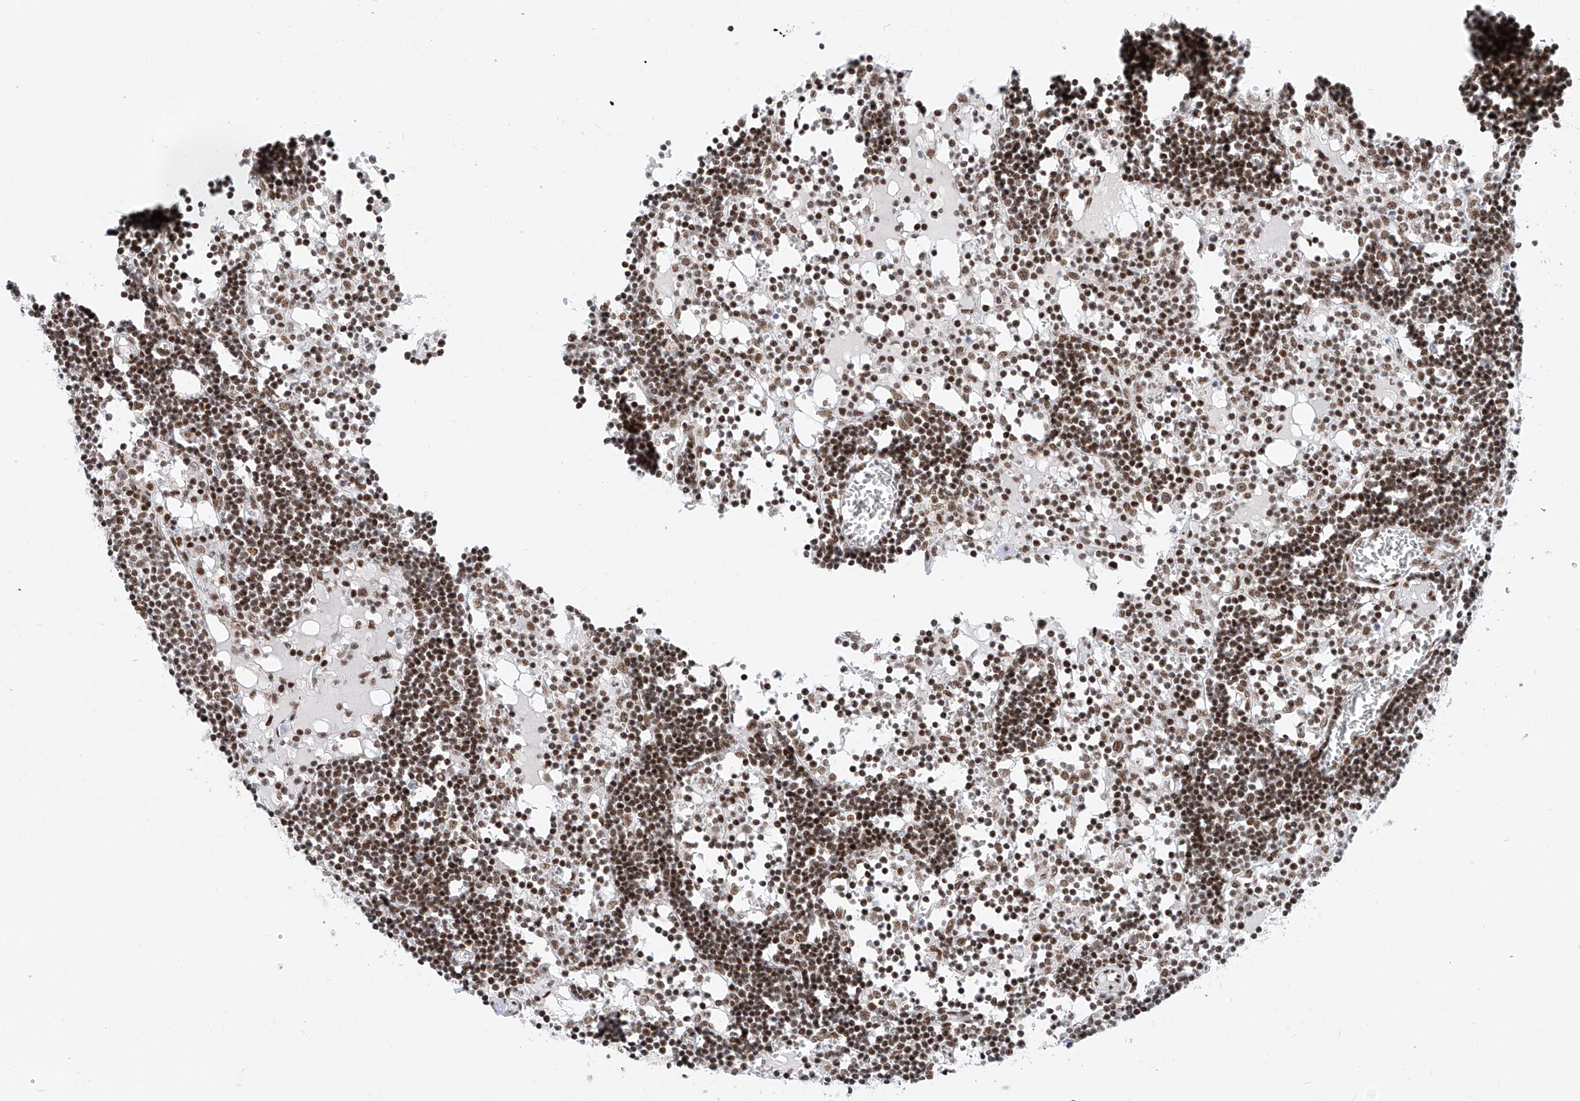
{"staining": {"intensity": "moderate", "quantity": ">75%", "location": "nuclear"}, "tissue": "lymph node", "cell_type": "Germinal center cells", "image_type": "normal", "snomed": [{"axis": "morphology", "description": "Normal tissue, NOS"}, {"axis": "topography", "description": "Lymph node"}], "caption": "Immunohistochemical staining of unremarkable human lymph node displays moderate nuclear protein positivity in approximately >75% of germinal center cells.", "gene": "TAF4", "patient": {"sex": "female", "age": 11}}